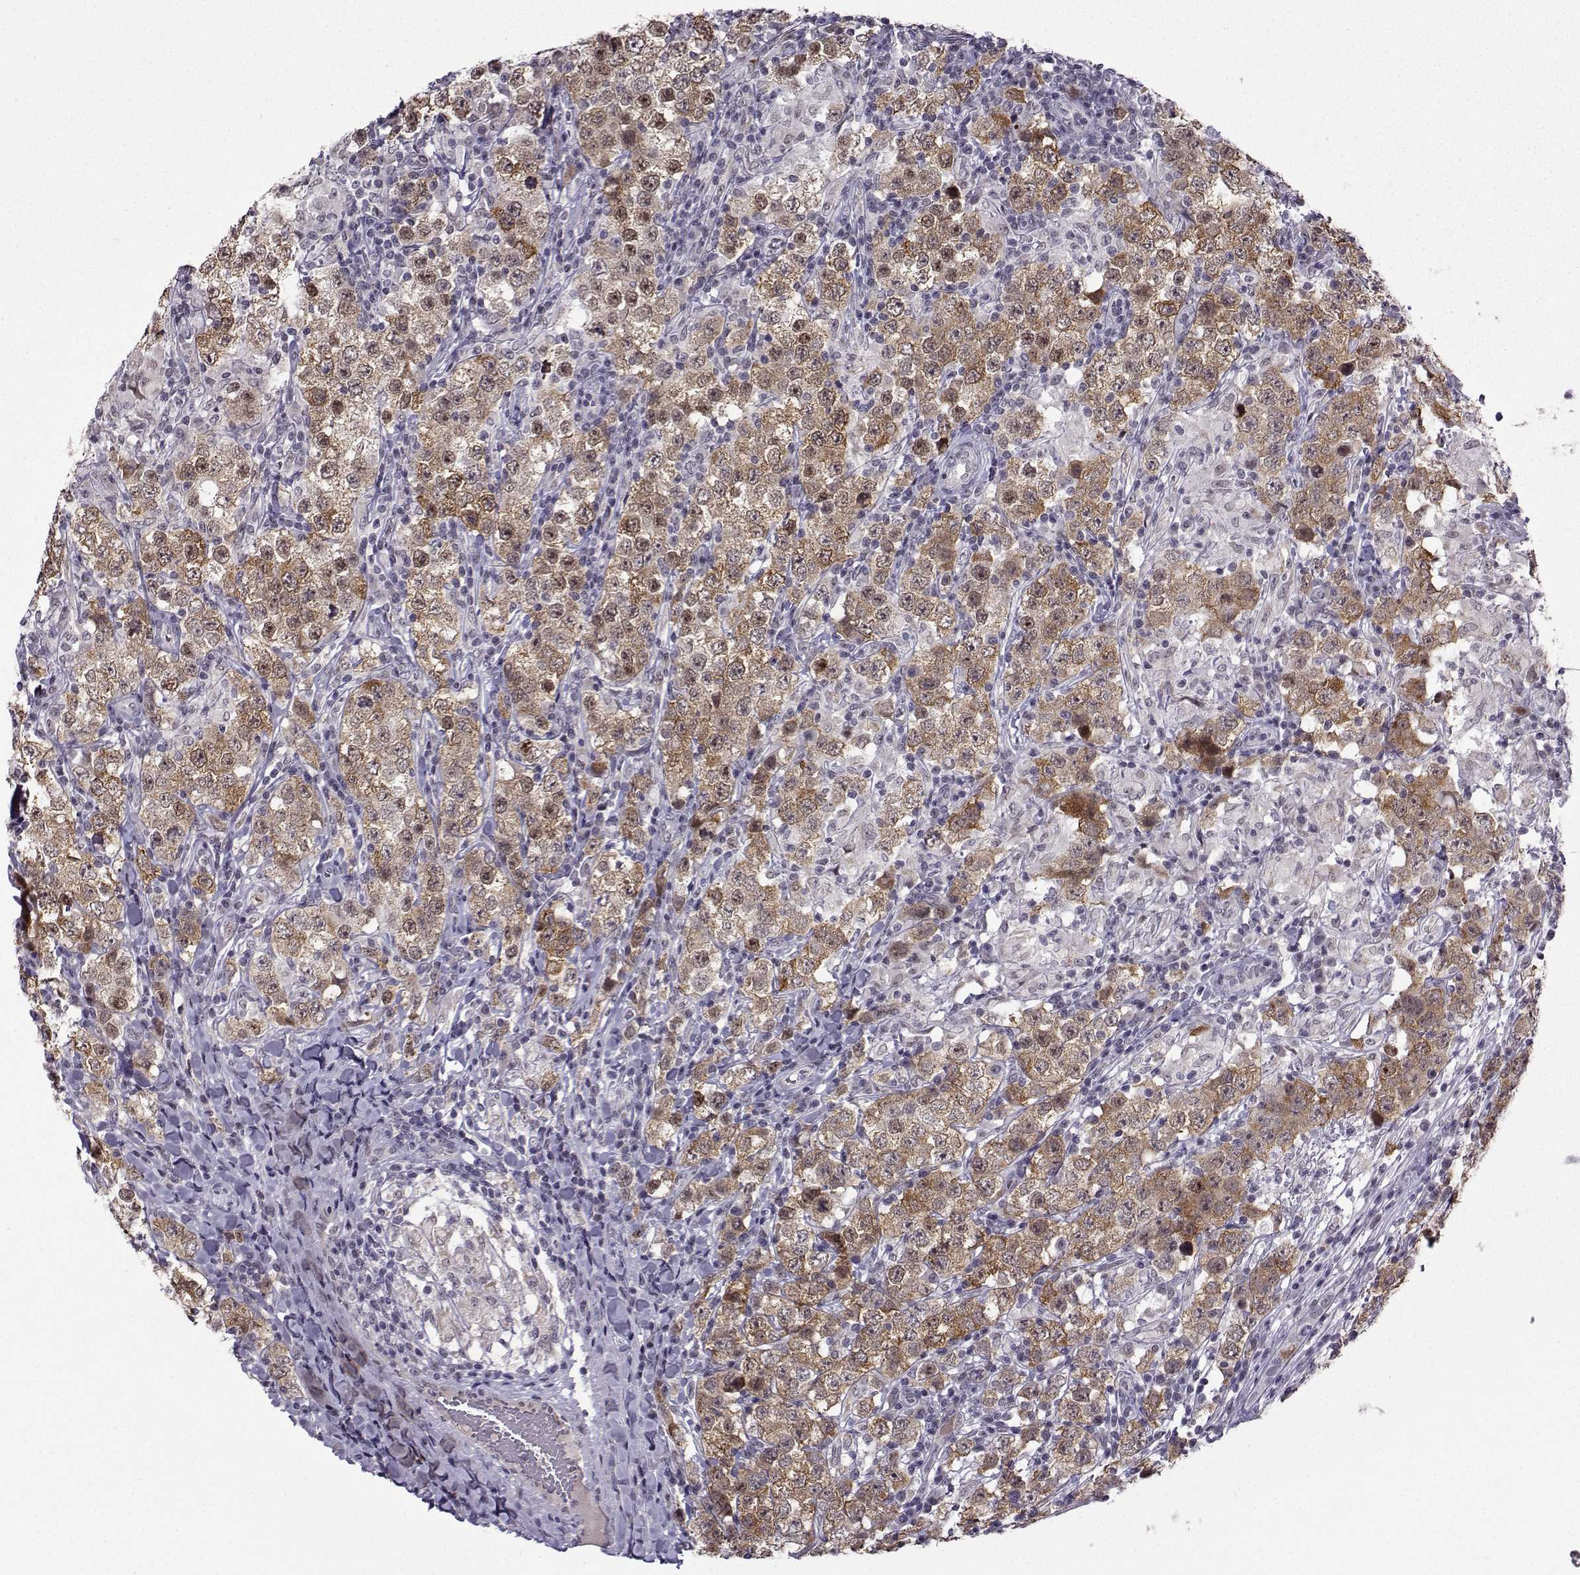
{"staining": {"intensity": "moderate", "quantity": ">75%", "location": "cytoplasmic/membranous"}, "tissue": "testis cancer", "cell_type": "Tumor cells", "image_type": "cancer", "snomed": [{"axis": "morphology", "description": "Seminoma, NOS"}, {"axis": "morphology", "description": "Carcinoma, Embryonal, NOS"}, {"axis": "topography", "description": "Testis"}], "caption": "Protein staining reveals moderate cytoplasmic/membranous staining in about >75% of tumor cells in testis cancer (seminoma).", "gene": "LIN28A", "patient": {"sex": "male", "age": 41}}